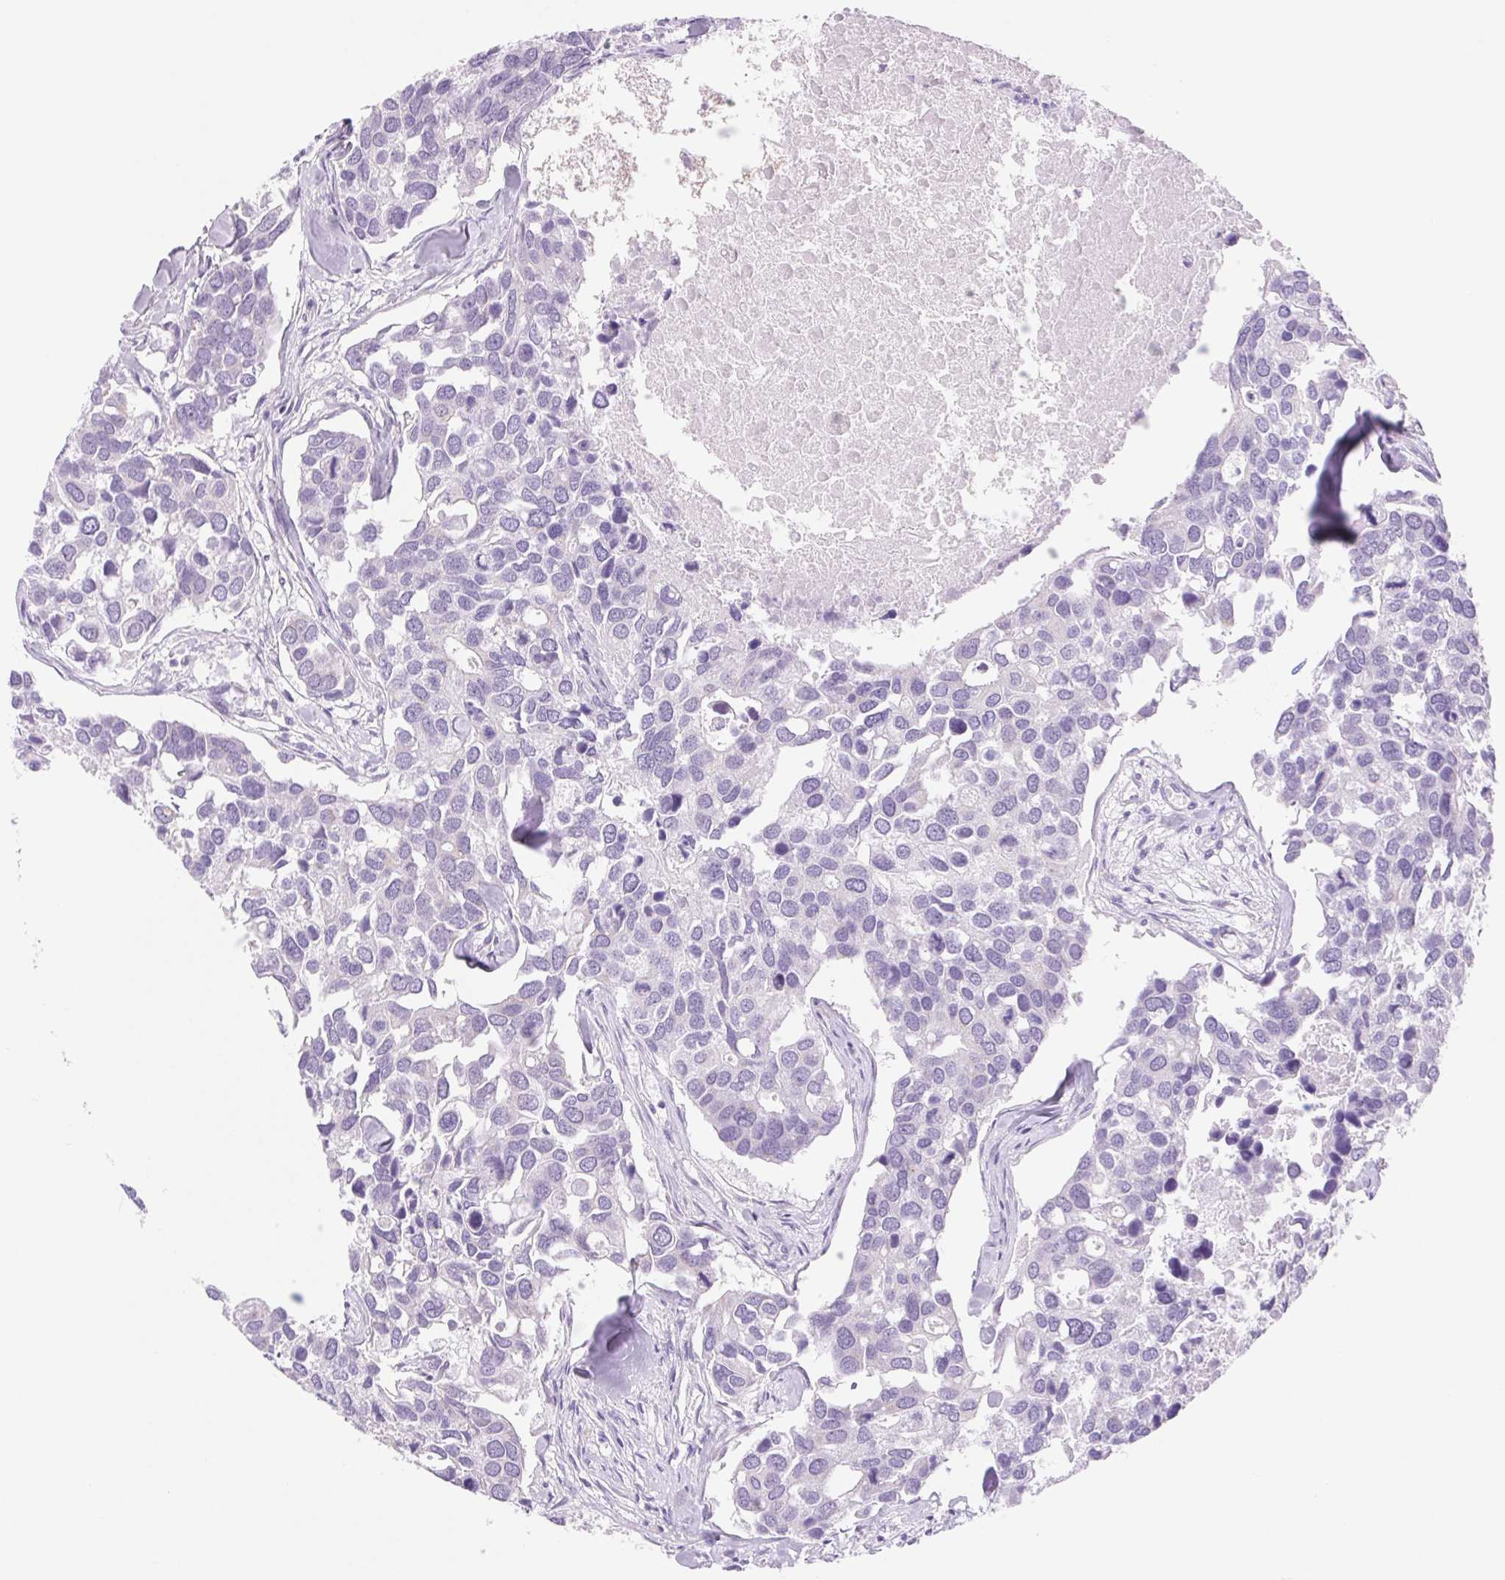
{"staining": {"intensity": "negative", "quantity": "none", "location": "none"}, "tissue": "breast cancer", "cell_type": "Tumor cells", "image_type": "cancer", "snomed": [{"axis": "morphology", "description": "Duct carcinoma"}, {"axis": "topography", "description": "Breast"}], "caption": "The image exhibits no significant expression in tumor cells of breast intraductal carcinoma.", "gene": "SERPINB3", "patient": {"sex": "female", "age": 83}}